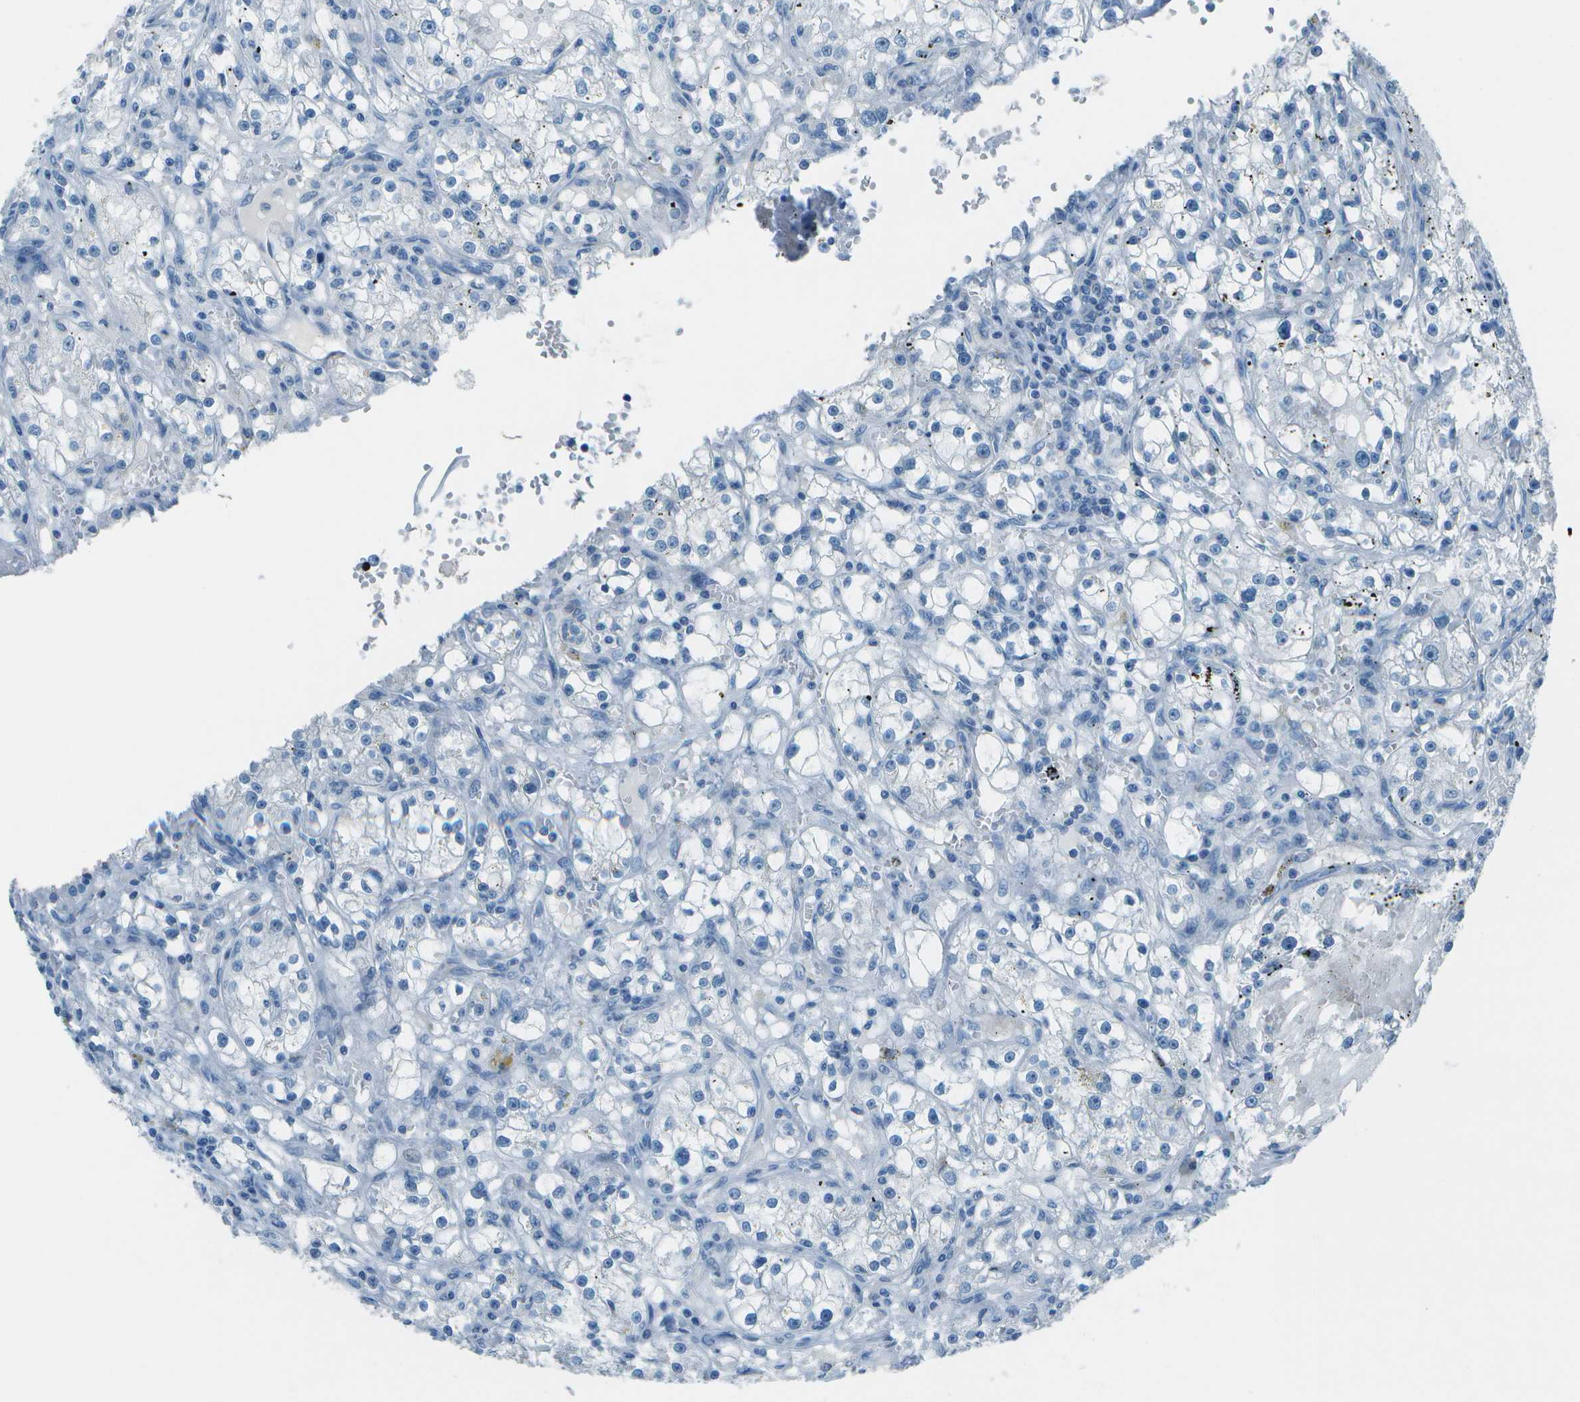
{"staining": {"intensity": "negative", "quantity": "none", "location": "none"}, "tissue": "renal cancer", "cell_type": "Tumor cells", "image_type": "cancer", "snomed": [{"axis": "morphology", "description": "Adenocarcinoma, NOS"}, {"axis": "topography", "description": "Kidney"}], "caption": "Immunohistochemical staining of adenocarcinoma (renal) shows no significant staining in tumor cells.", "gene": "FGF1", "patient": {"sex": "male", "age": 56}}